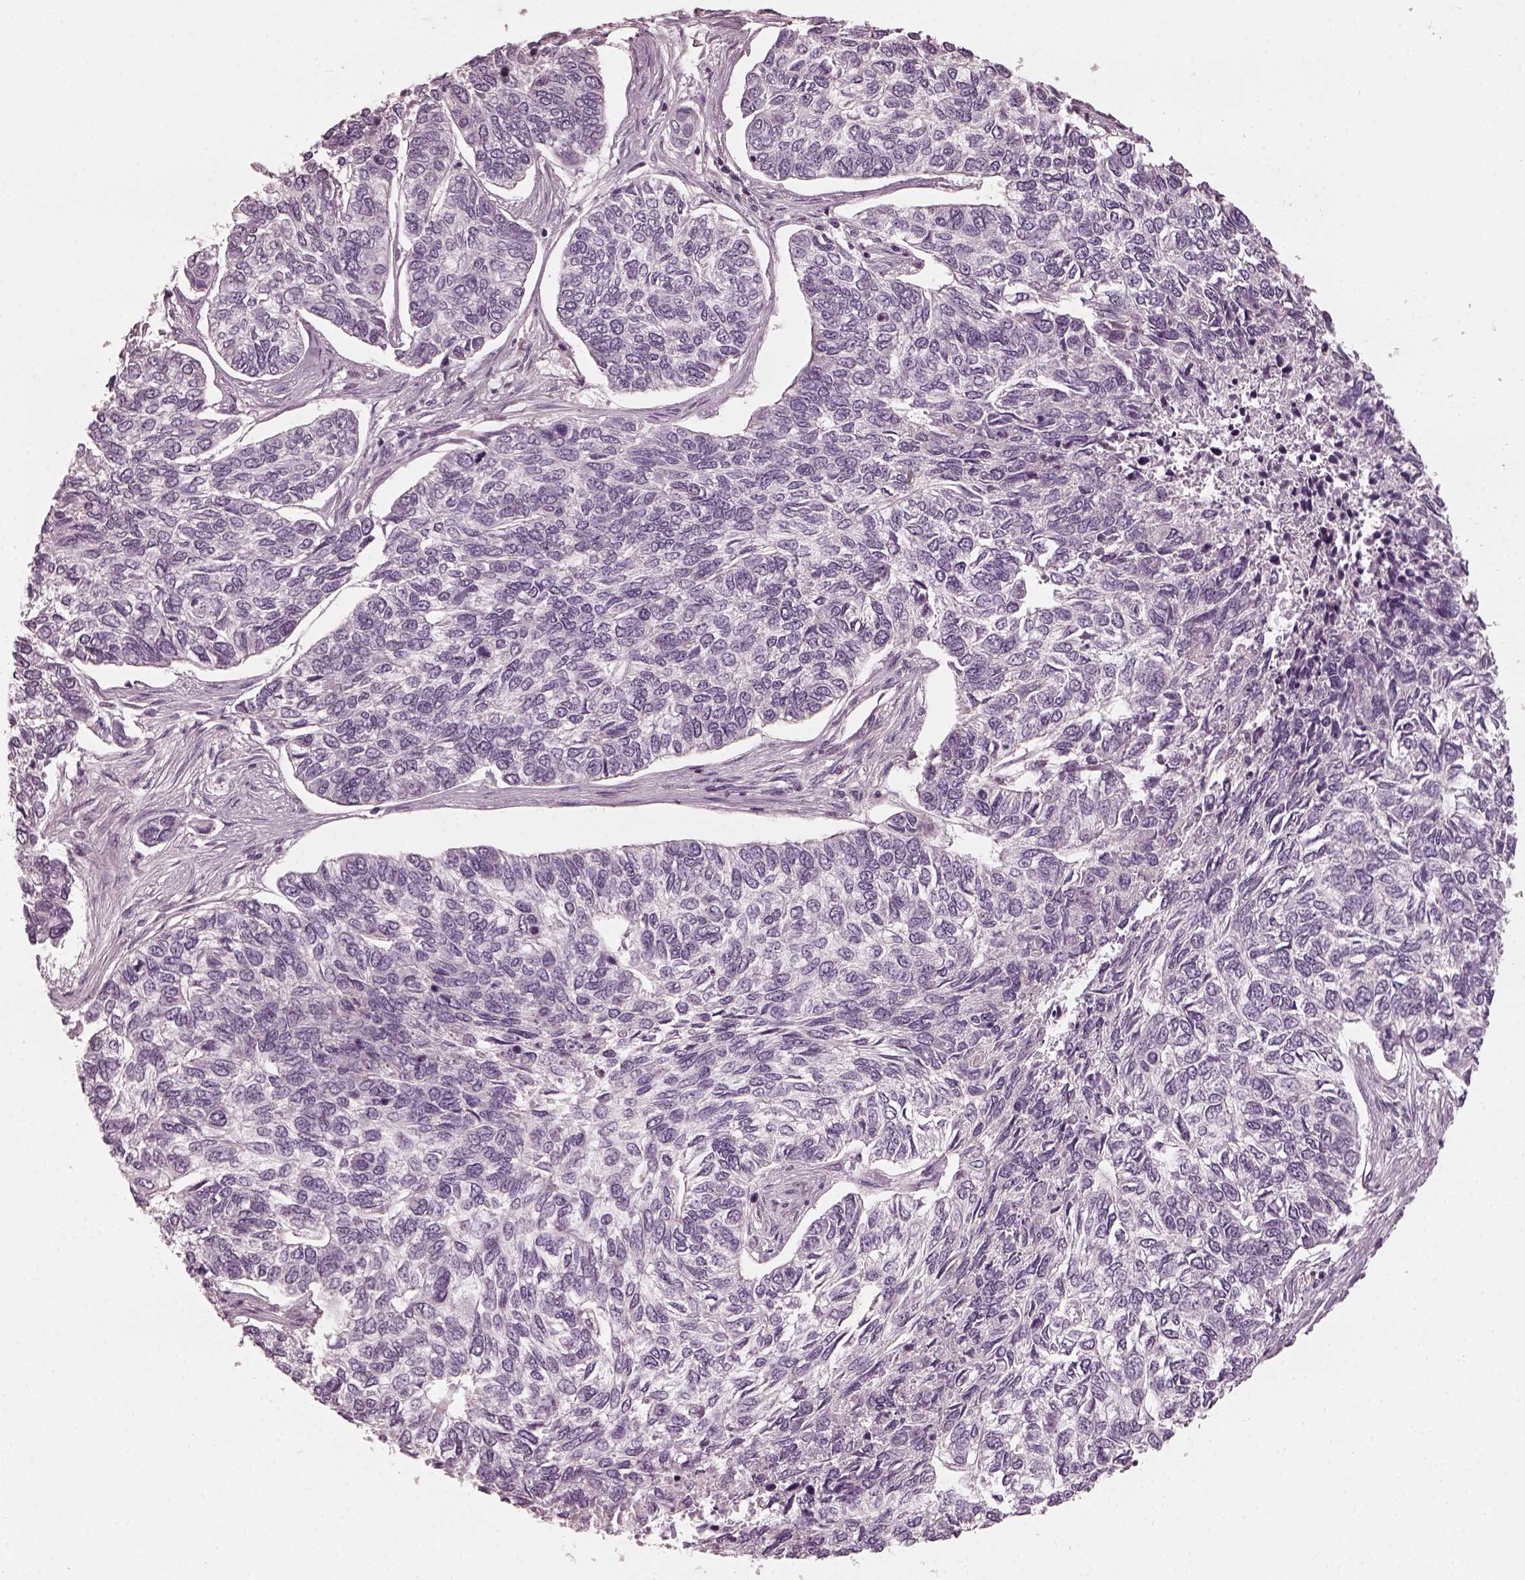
{"staining": {"intensity": "negative", "quantity": "none", "location": "none"}, "tissue": "skin cancer", "cell_type": "Tumor cells", "image_type": "cancer", "snomed": [{"axis": "morphology", "description": "Basal cell carcinoma"}, {"axis": "topography", "description": "Skin"}], "caption": "Protein analysis of skin basal cell carcinoma reveals no significant staining in tumor cells.", "gene": "CHIT1", "patient": {"sex": "female", "age": 65}}